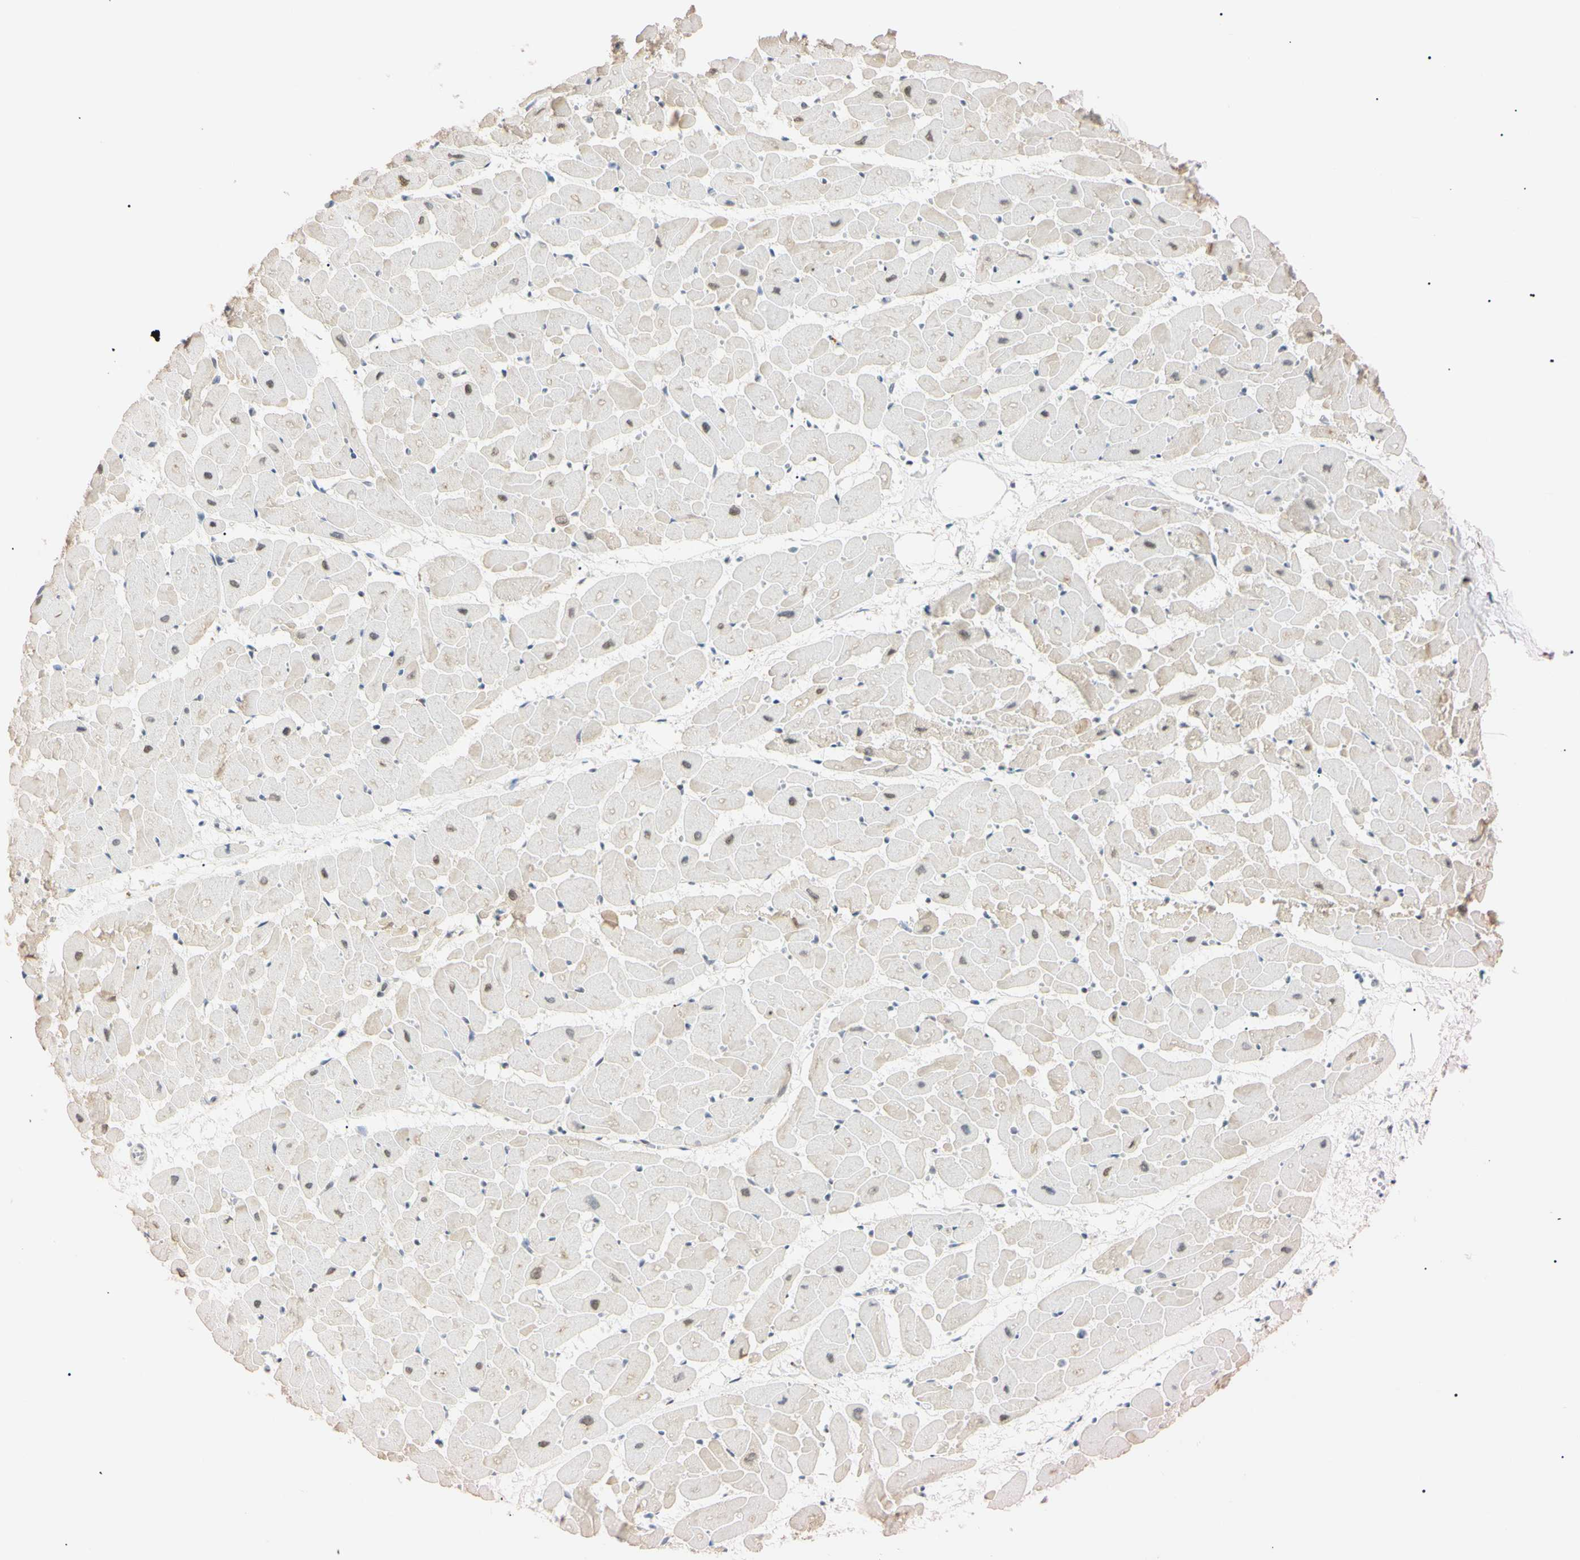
{"staining": {"intensity": "moderate", "quantity": "25%-75%", "location": "nuclear"}, "tissue": "heart muscle", "cell_type": "Cardiomyocytes", "image_type": "normal", "snomed": [{"axis": "morphology", "description": "Normal tissue, NOS"}, {"axis": "topography", "description": "Heart"}], "caption": "IHC (DAB) staining of benign human heart muscle reveals moderate nuclear protein expression in approximately 25%-75% of cardiomyocytes. (IHC, brightfield microscopy, high magnification).", "gene": "ZNF134", "patient": {"sex": "female", "age": 19}}